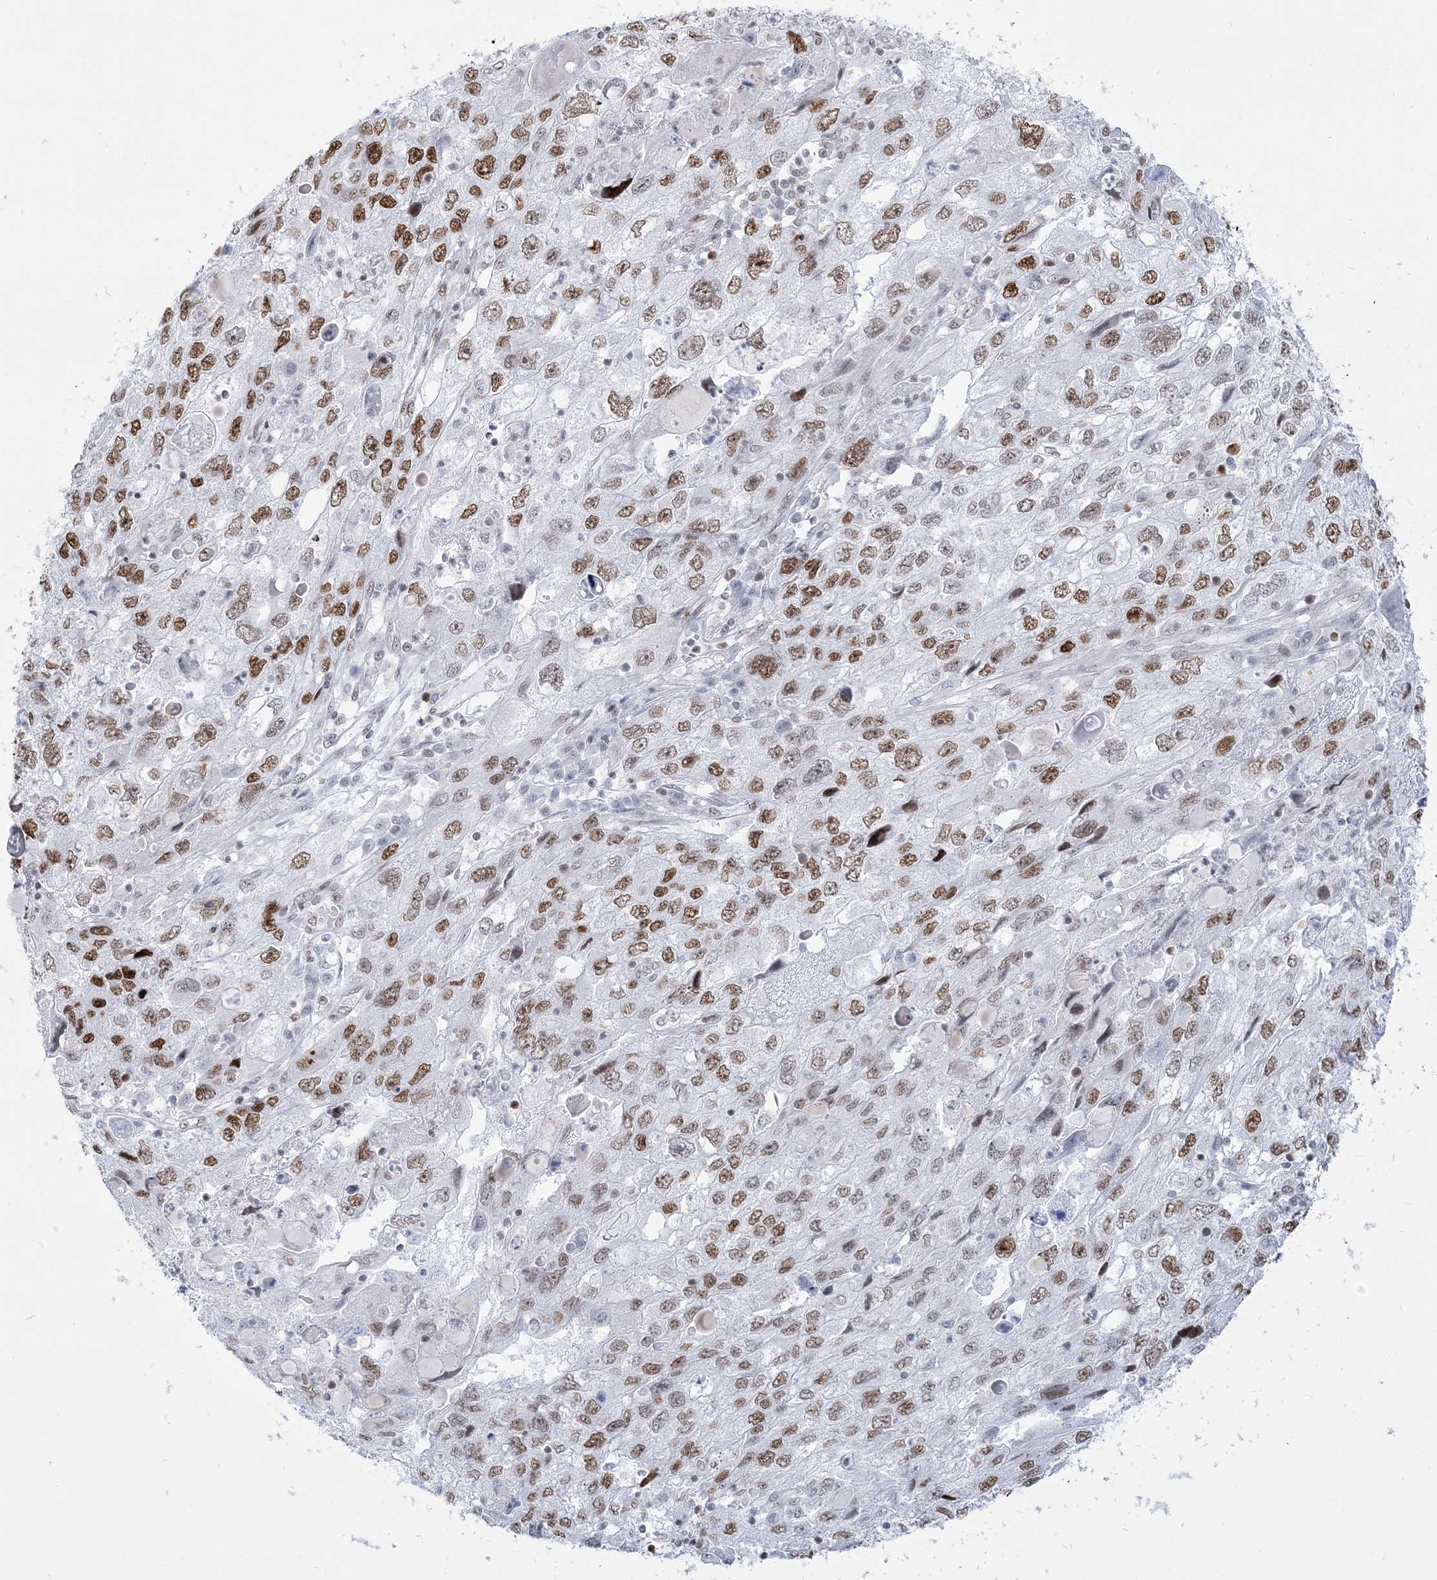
{"staining": {"intensity": "moderate", "quantity": ">75%", "location": "nuclear"}, "tissue": "endometrial cancer", "cell_type": "Tumor cells", "image_type": "cancer", "snomed": [{"axis": "morphology", "description": "Adenocarcinoma, NOS"}, {"axis": "topography", "description": "Endometrium"}], "caption": "Immunohistochemistry (IHC) image of human endometrial cancer stained for a protein (brown), which displays medium levels of moderate nuclear positivity in about >75% of tumor cells.", "gene": "DDX21", "patient": {"sex": "female", "age": 49}}